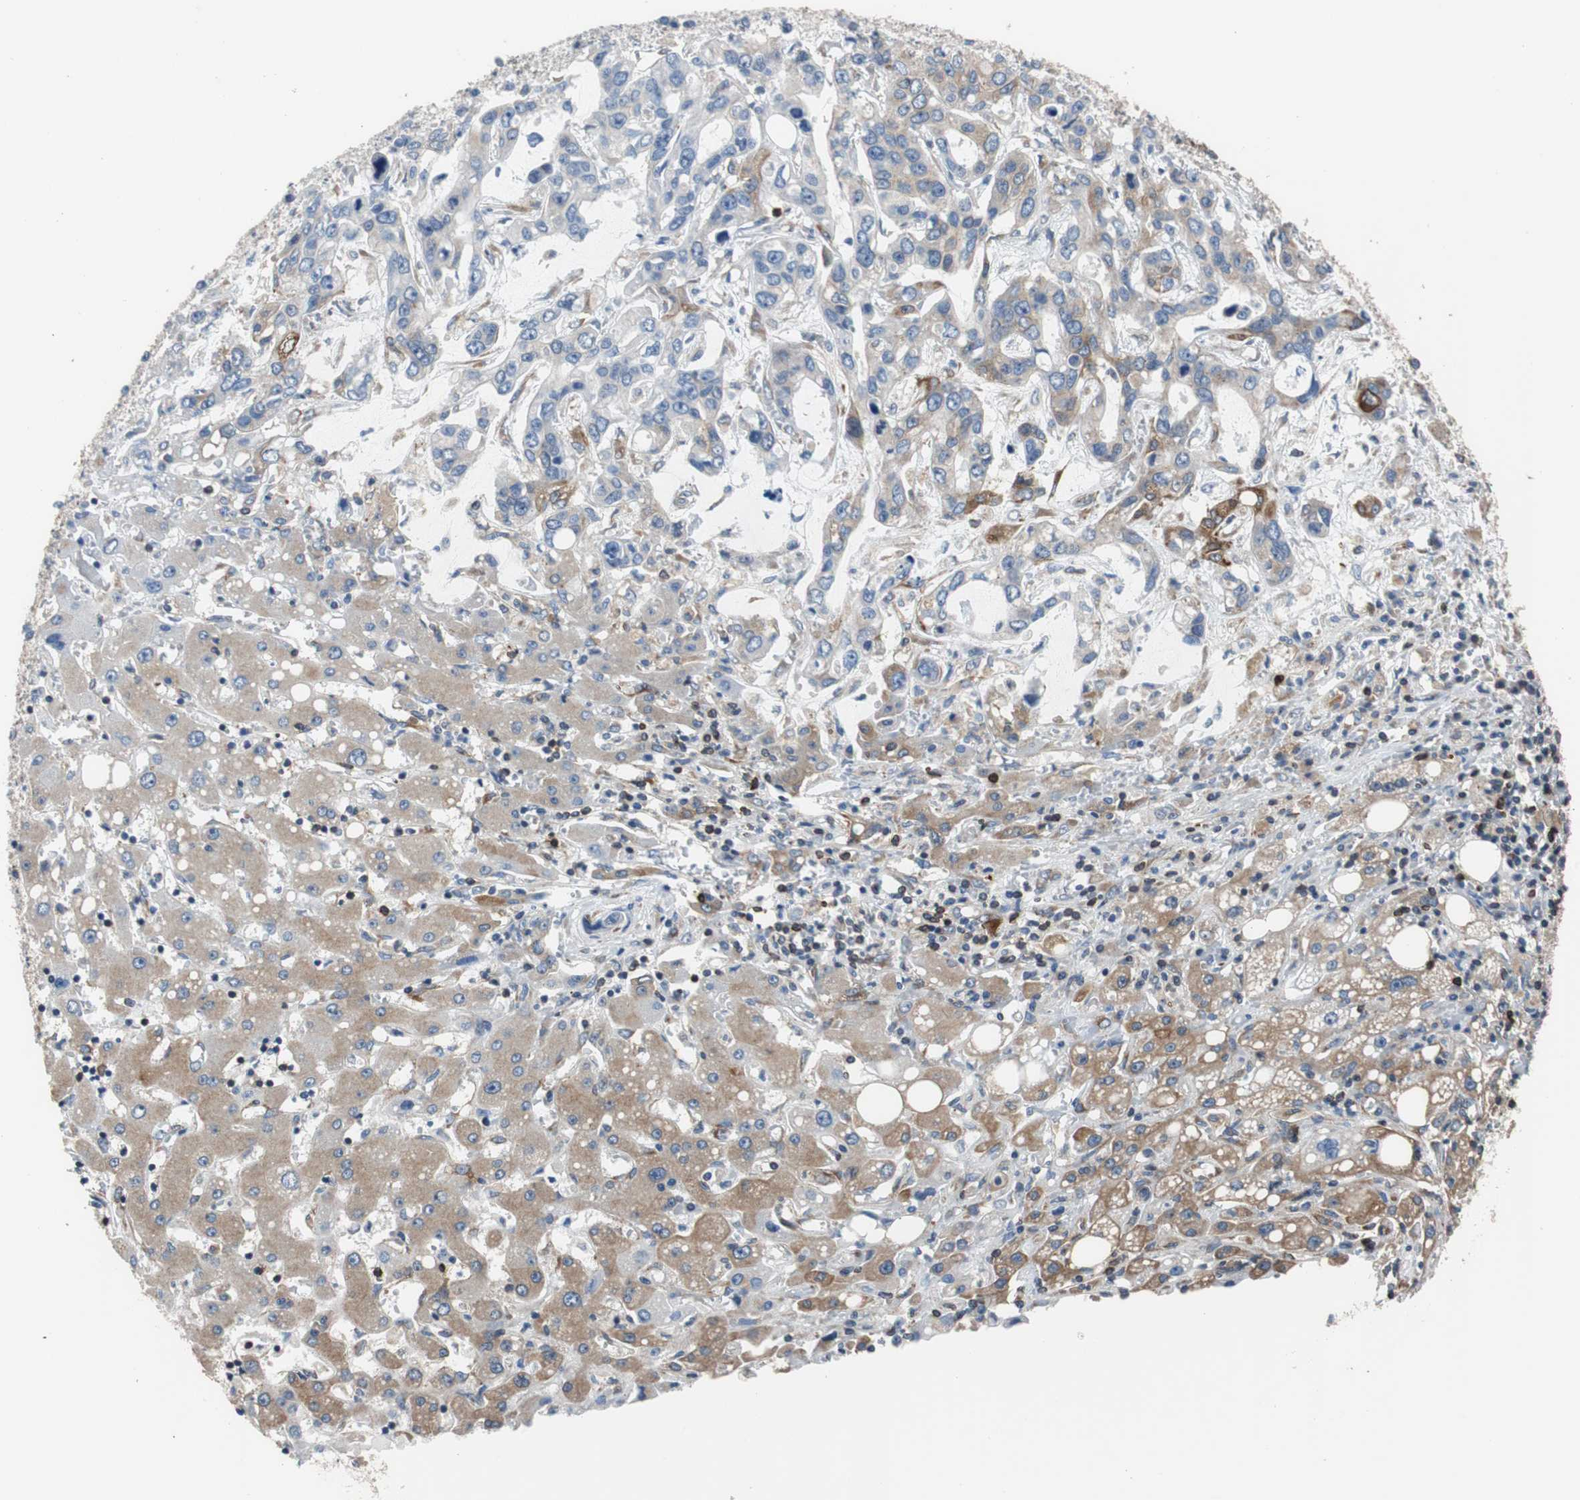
{"staining": {"intensity": "weak", "quantity": "25%-75%", "location": "cytoplasmic/membranous"}, "tissue": "liver cancer", "cell_type": "Tumor cells", "image_type": "cancer", "snomed": [{"axis": "morphology", "description": "Cholangiocarcinoma"}, {"axis": "topography", "description": "Liver"}], "caption": "The photomicrograph exhibits staining of liver cancer, revealing weak cytoplasmic/membranous protein positivity (brown color) within tumor cells.", "gene": "PBXIP1", "patient": {"sex": "female", "age": 65}}